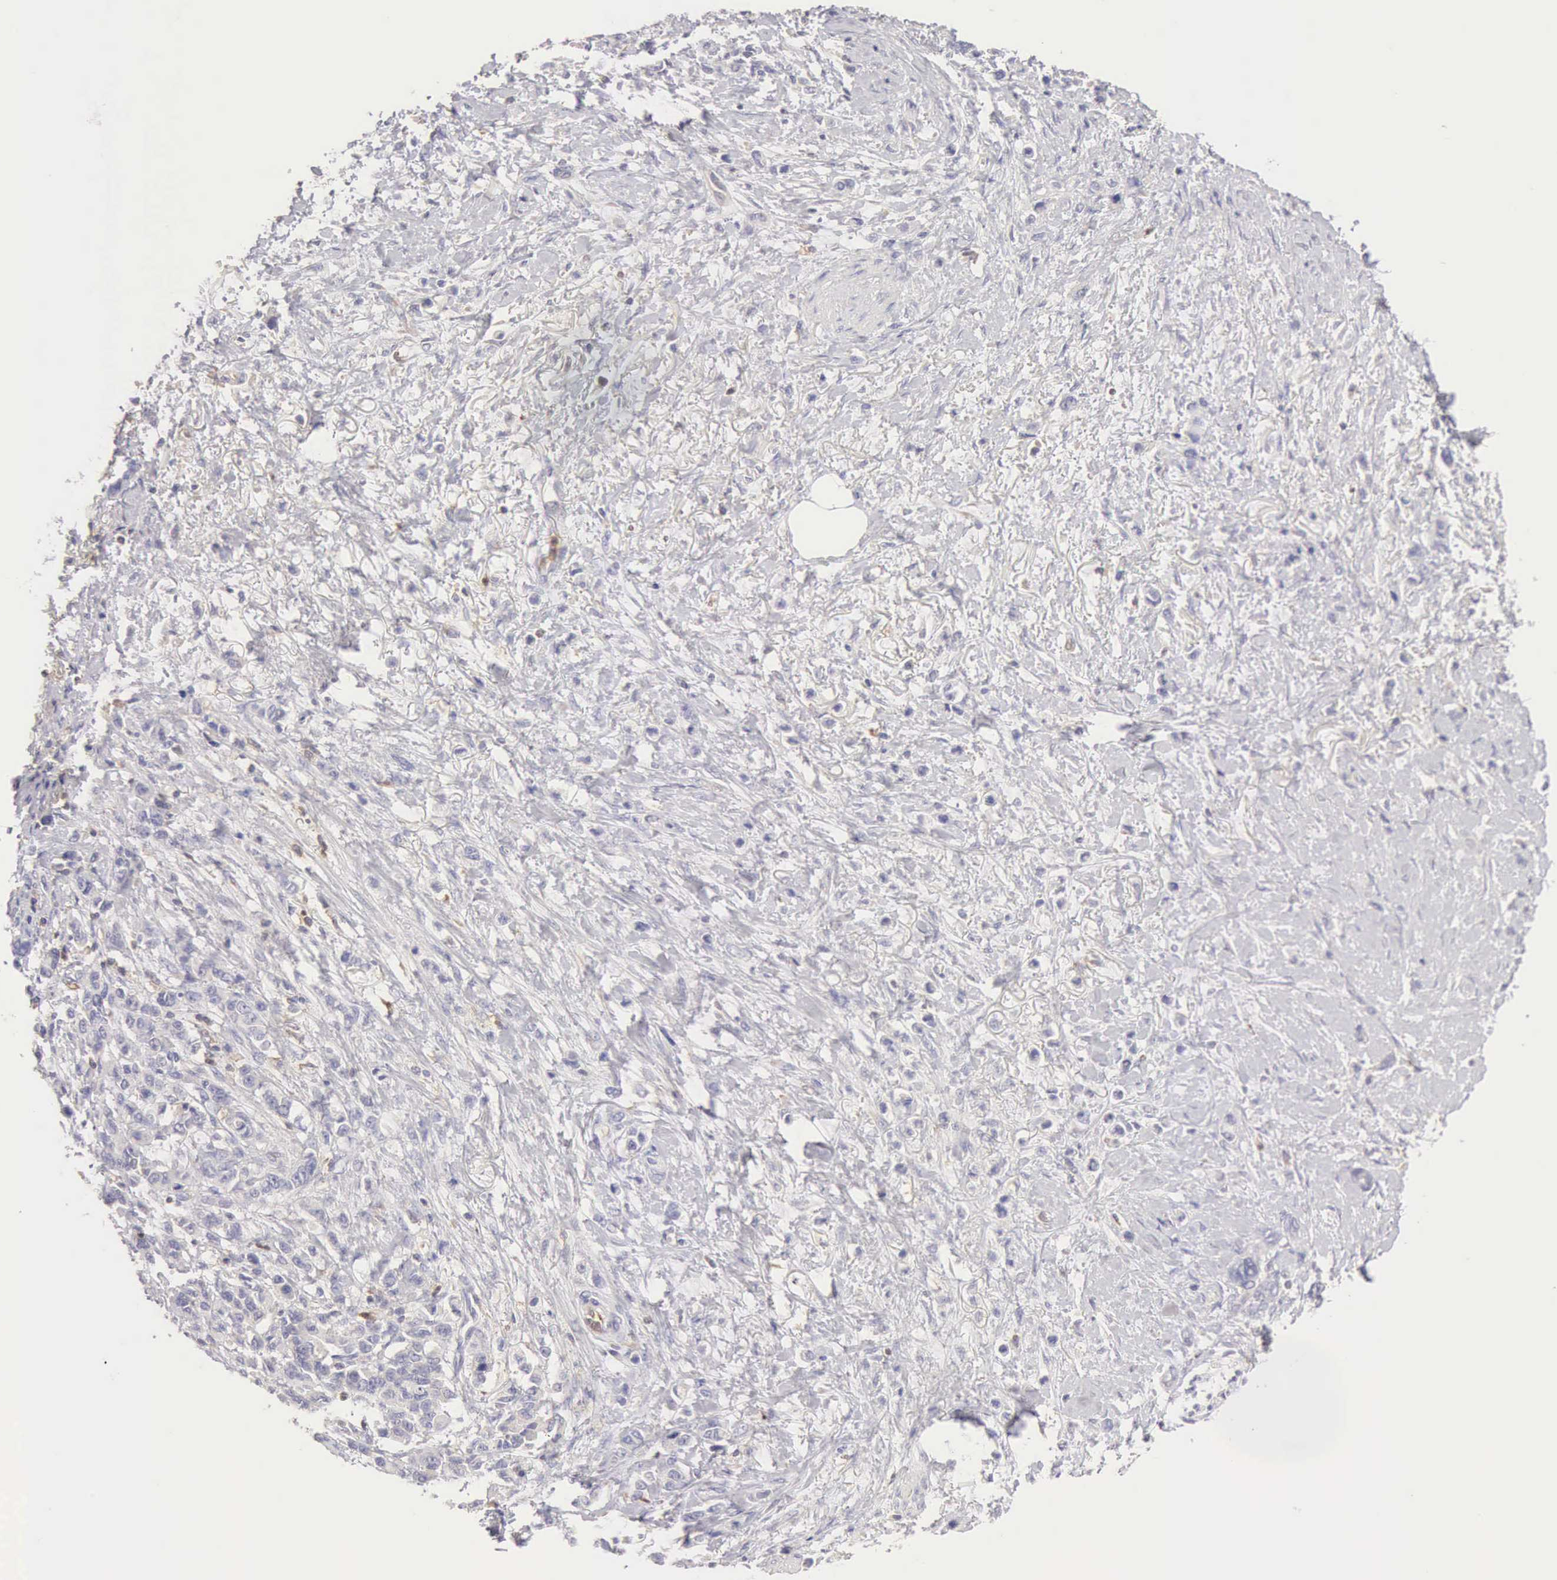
{"staining": {"intensity": "negative", "quantity": "none", "location": "none"}, "tissue": "stomach cancer", "cell_type": "Tumor cells", "image_type": "cancer", "snomed": [{"axis": "morphology", "description": "Adenocarcinoma, NOS"}, {"axis": "topography", "description": "Stomach"}], "caption": "Micrograph shows no significant protein staining in tumor cells of stomach adenocarcinoma.", "gene": "ARHGAP4", "patient": {"sex": "male", "age": 78}}